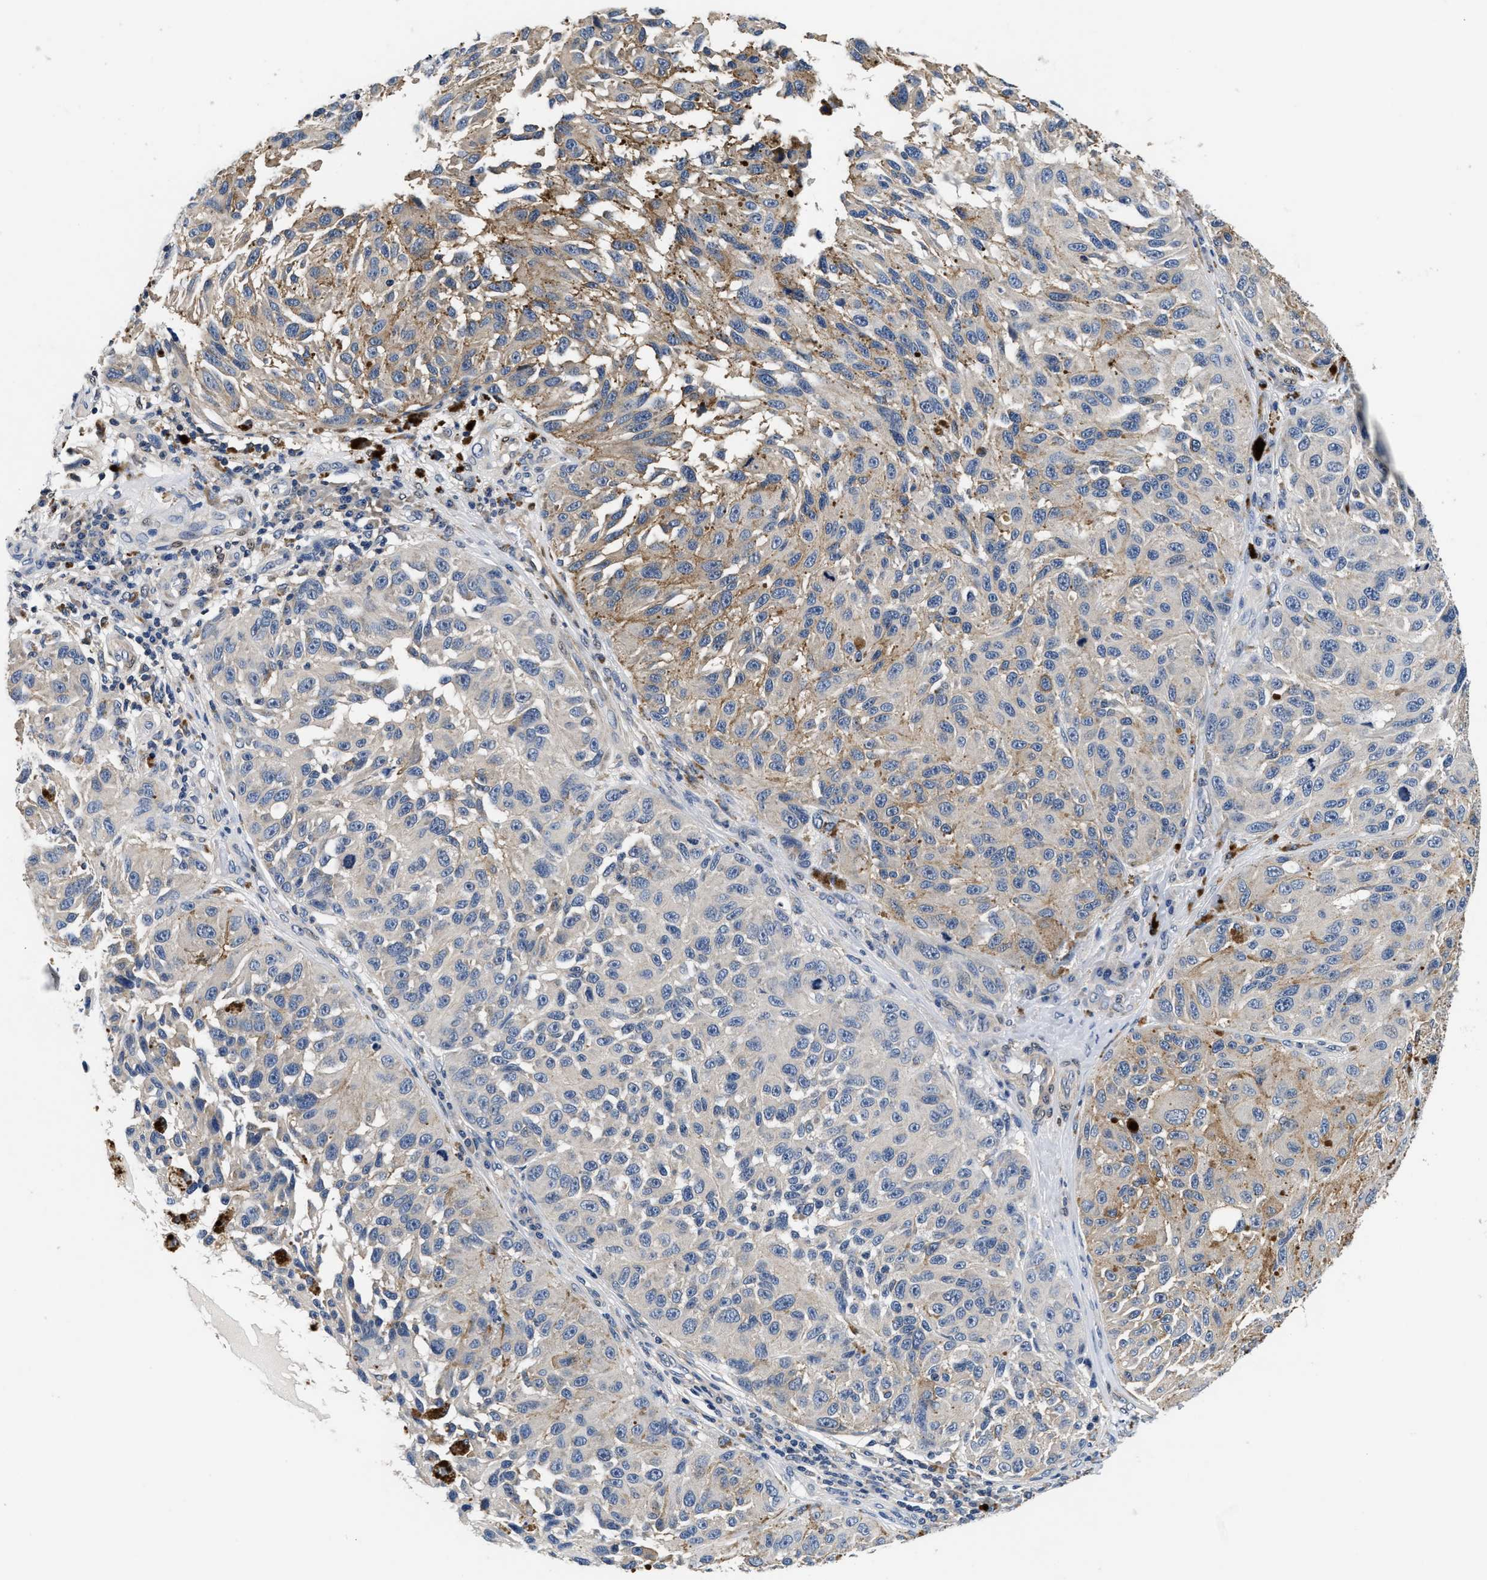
{"staining": {"intensity": "weak", "quantity": "25%-75%", "location": "cytoplasmic/membranous"}, "tissue": "melanoma", "cell_type": "Tumor cells", "image_type": "cancer", "snomed": [{"axis": "morphology", "description": "Malignant melanoma, NOS"}, {"axis": "topography", "description": "Skin"}], "caption": "Human melanoma stained with a protein marker displays weak staining in tumor cells.", "gene": "ANKIB1", "patient": {"sex": "female", "age": 73}}